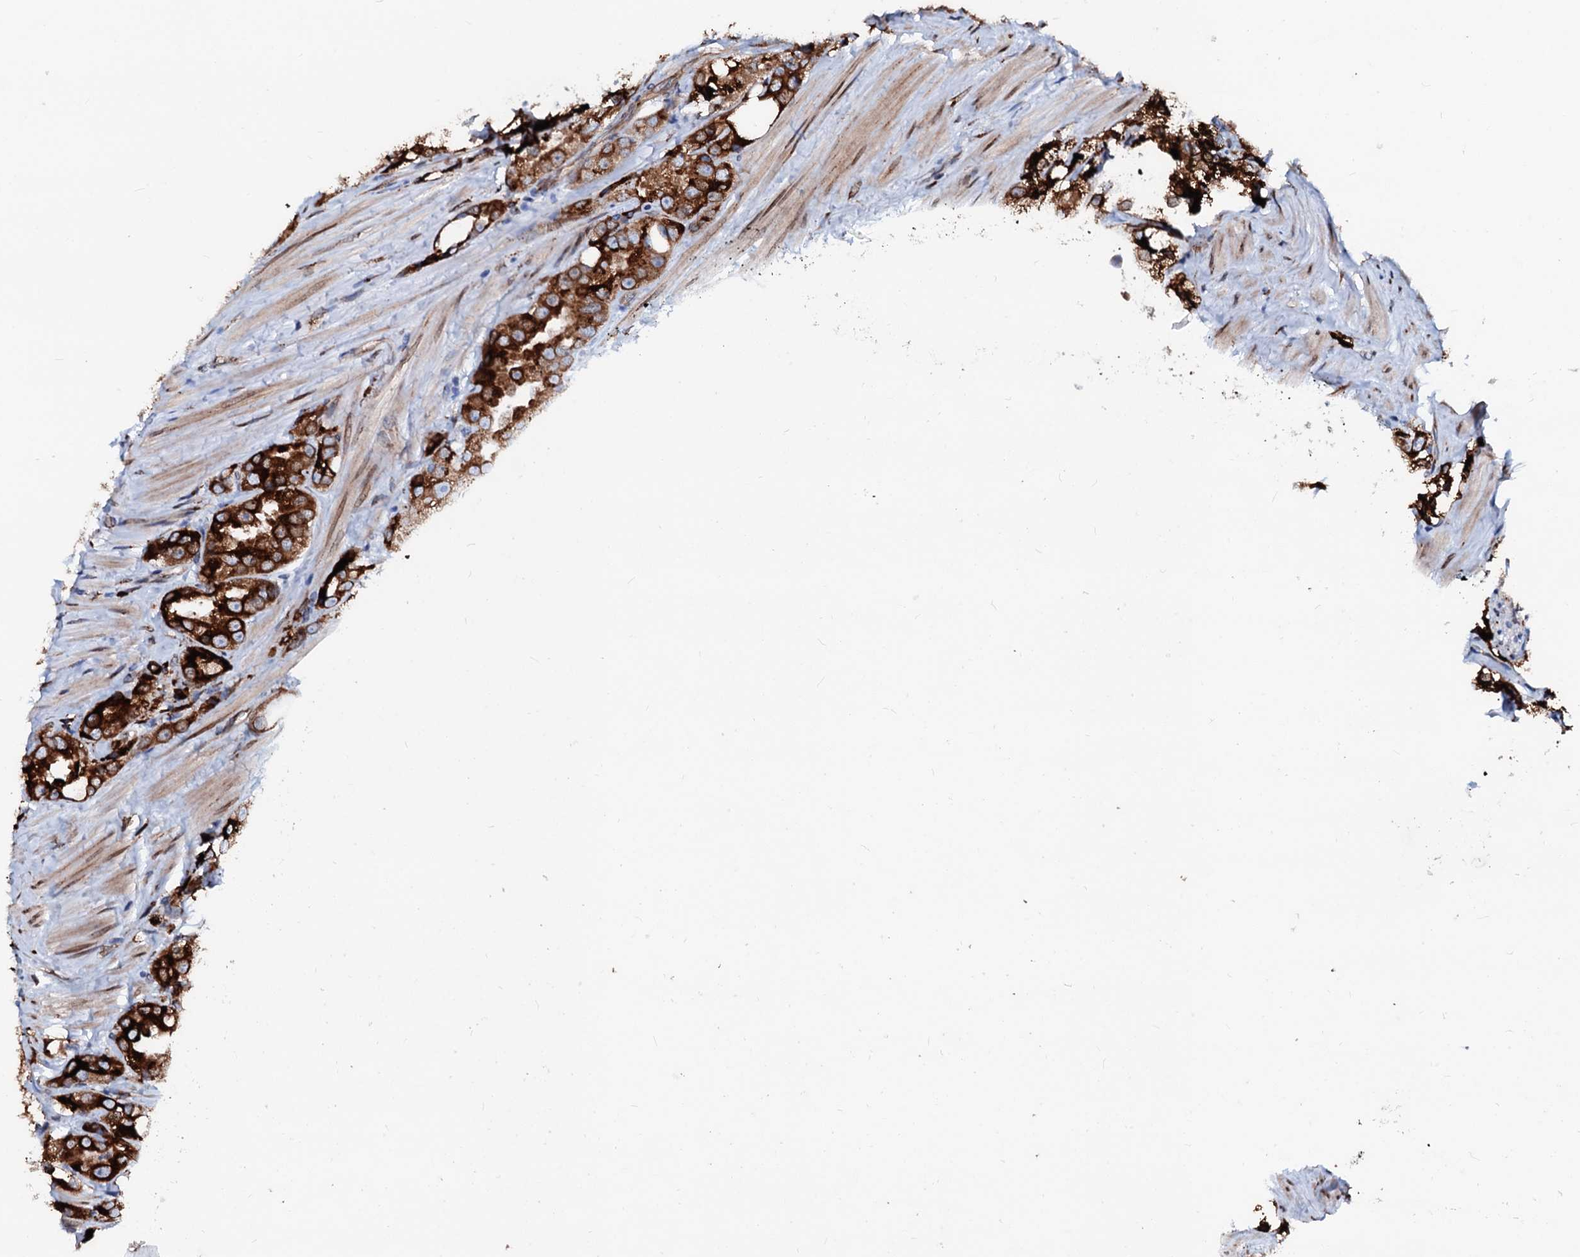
{"staining": {"intensity": "strong", "quantity": ">75%", "location": "cytoplasmic/membranous"}, "tissue": "prostate cancer", "cell_type": "Tumor cells", "image_type": "cancer", "snomed": [{"axis": "morphology", "description": "Adenocarcinoma, NOS"}, {"axis": "topography", "description": "Prostate"}], "caption": "This image shows IHC staining of prostate cancer (adenocarcinoma), with high strong cytoplasmic/membranous positivity in approximately >75% of tumor cells.", "gene": "TMCO3", "patient": {"sex": "male", "age": 79}}